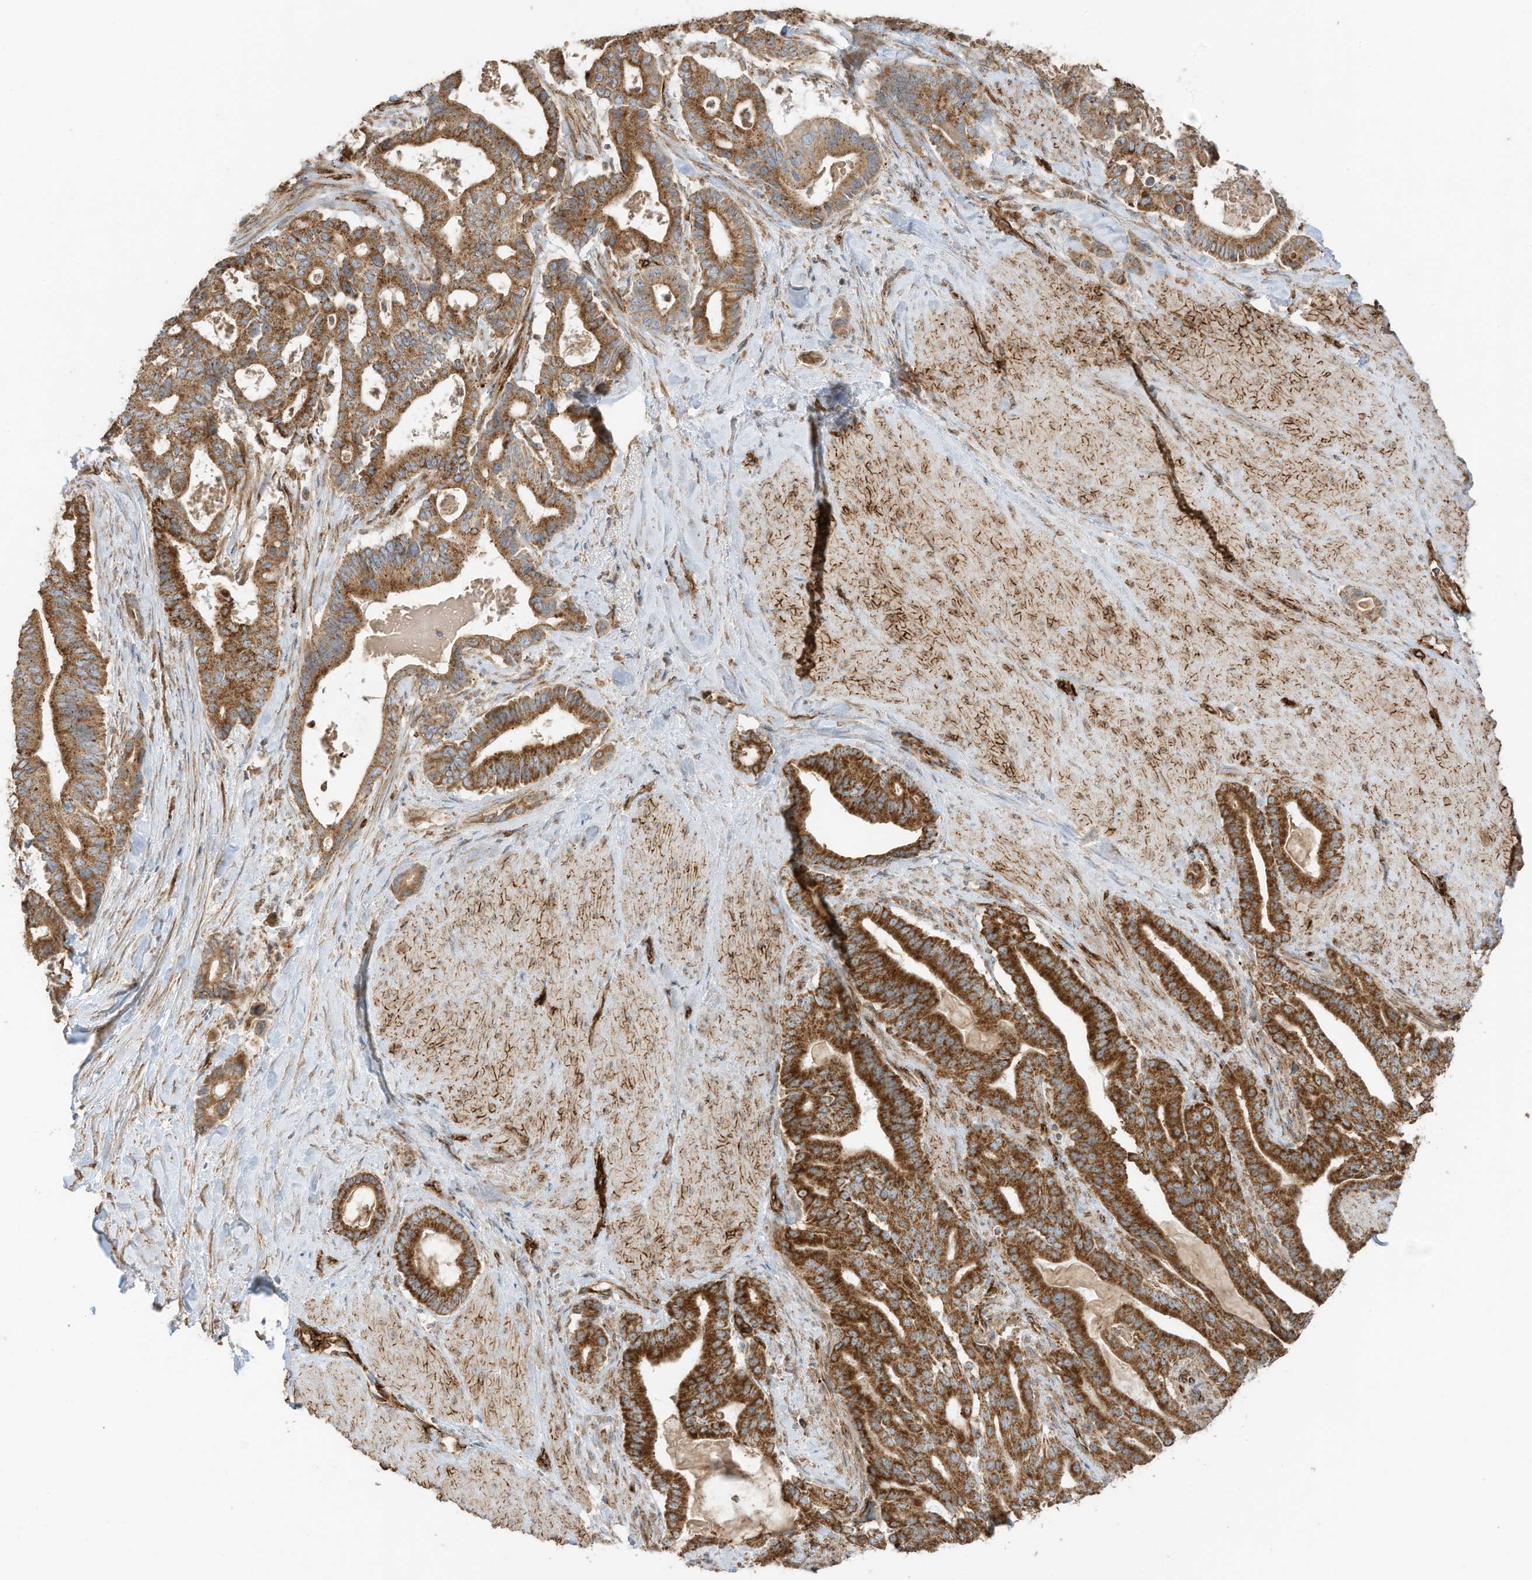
{"staining": {"intensity": "strong", "quantity": ">75%", "location": "cytoplasmic/membranous"}, "tissue": "pancreatic cancer", "cell_type": "Tumor cells", "image_type": "cancer", "snomed": [{"axis": "morphology", "description": "Adenocarcinoma, NOS"}, {"axis": "topography", "description": "Pancreas"}], "caption": "Immunohistochemical staining of human pancreatic cancer (adenocarcinoma) displays high levels of strong cytoplasmic/membranous expression in about >75% of tumor cells.", "gene": "ABCB7", "patient": {"sex": "male", "age": 63}}